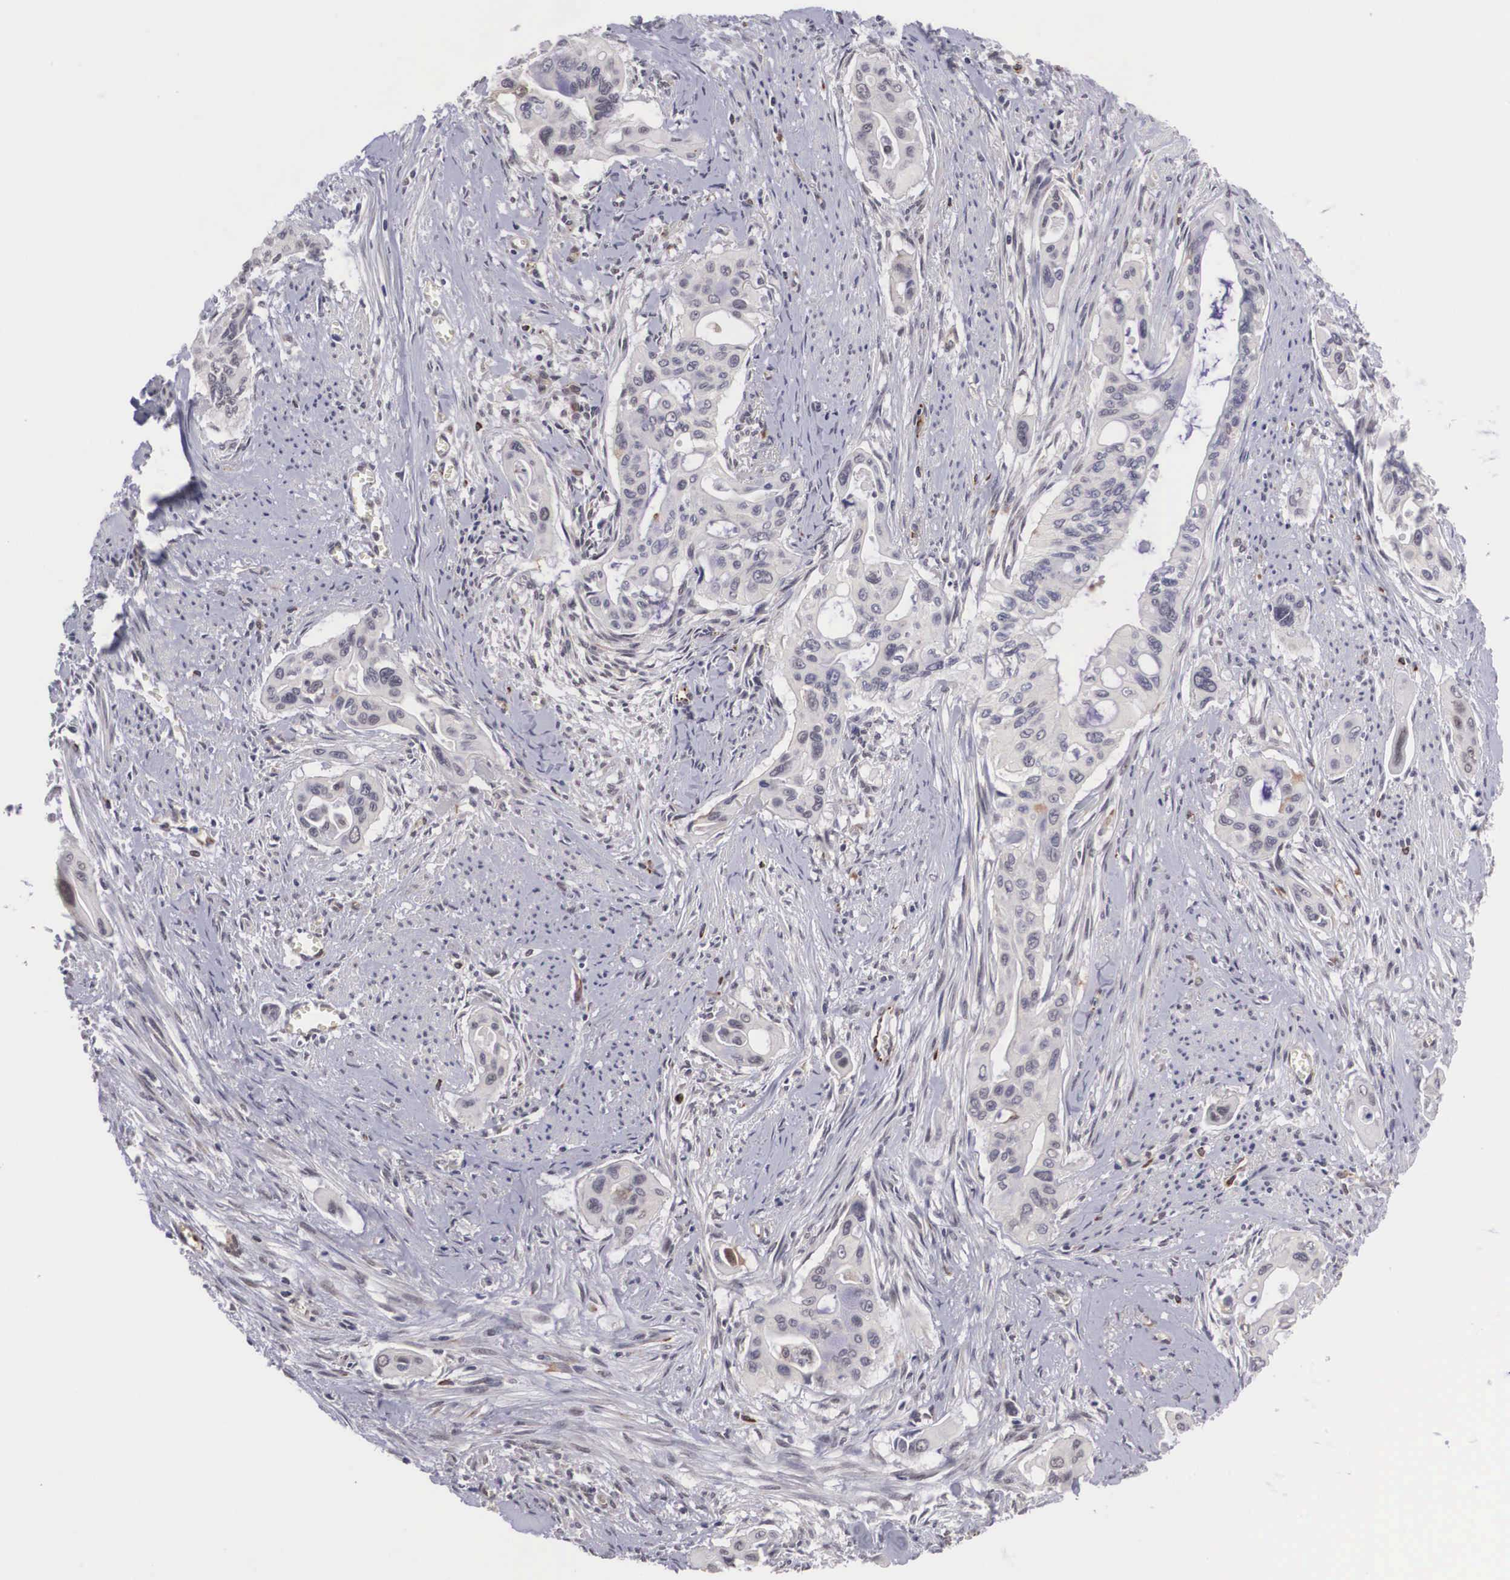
{"staining": {"intensity": "negative", "quantity": "none", "location": "none"}, "tissue": "pancreatic cancer", "cell_type": "Tumor cells", "image_type": "cancer", "snomed": [{"axis": "morphology", "description": "Adenocarcinoma, NOS"}, {"axis": "topography", "description": "Pancreas"}], "caption": "This is an immunohistochemistry (IHC) photomicrograph of pancreatic cancer (adenocarcinoma). There is no staining in tumor cells.", "gene": "MORC2", "patient": {"sex": "male", "age": 77}}